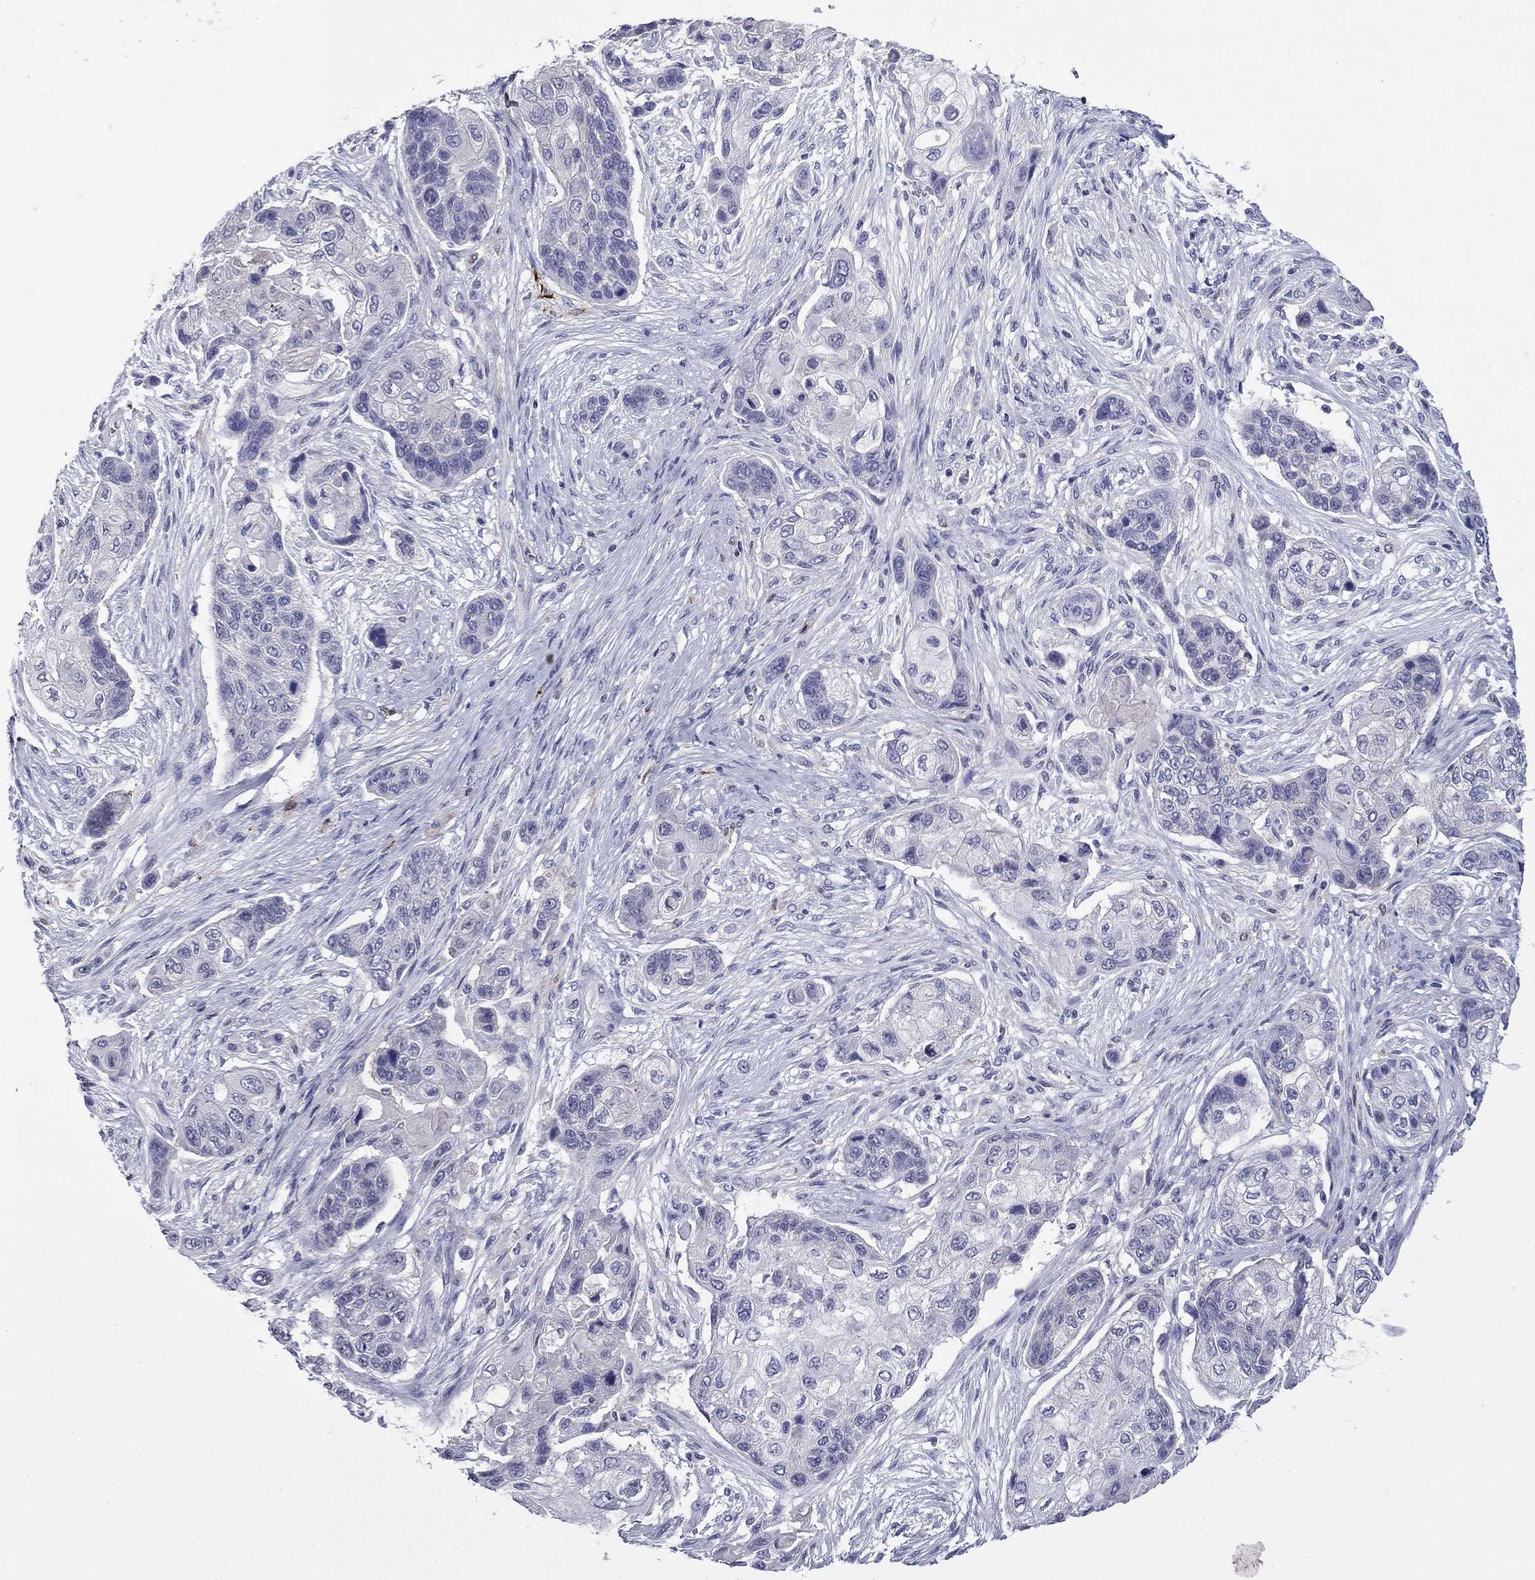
{"staining": {"intensity": "negative", "quantity": "none", "location": "none"}, "tissue": "lung cancer", "cell_type": "Tumor cells", "image_type": "cancer", "snomed": [{"axis": "morphology", "description": "Squamous cell carcinoma, NOS"}, {"axis": "topography", "description": "Lung"}], "caption": "IHC micrograph of human lung cancer stained for a protein (brown), which exhibits no positivity in tumor cells. (Brightfield microscopy of DAB (3,3'-diaminobenzidine) IHC at high magnification).", "gene": "CFAP119", "patient": {"sex": "male", "age": 69}}